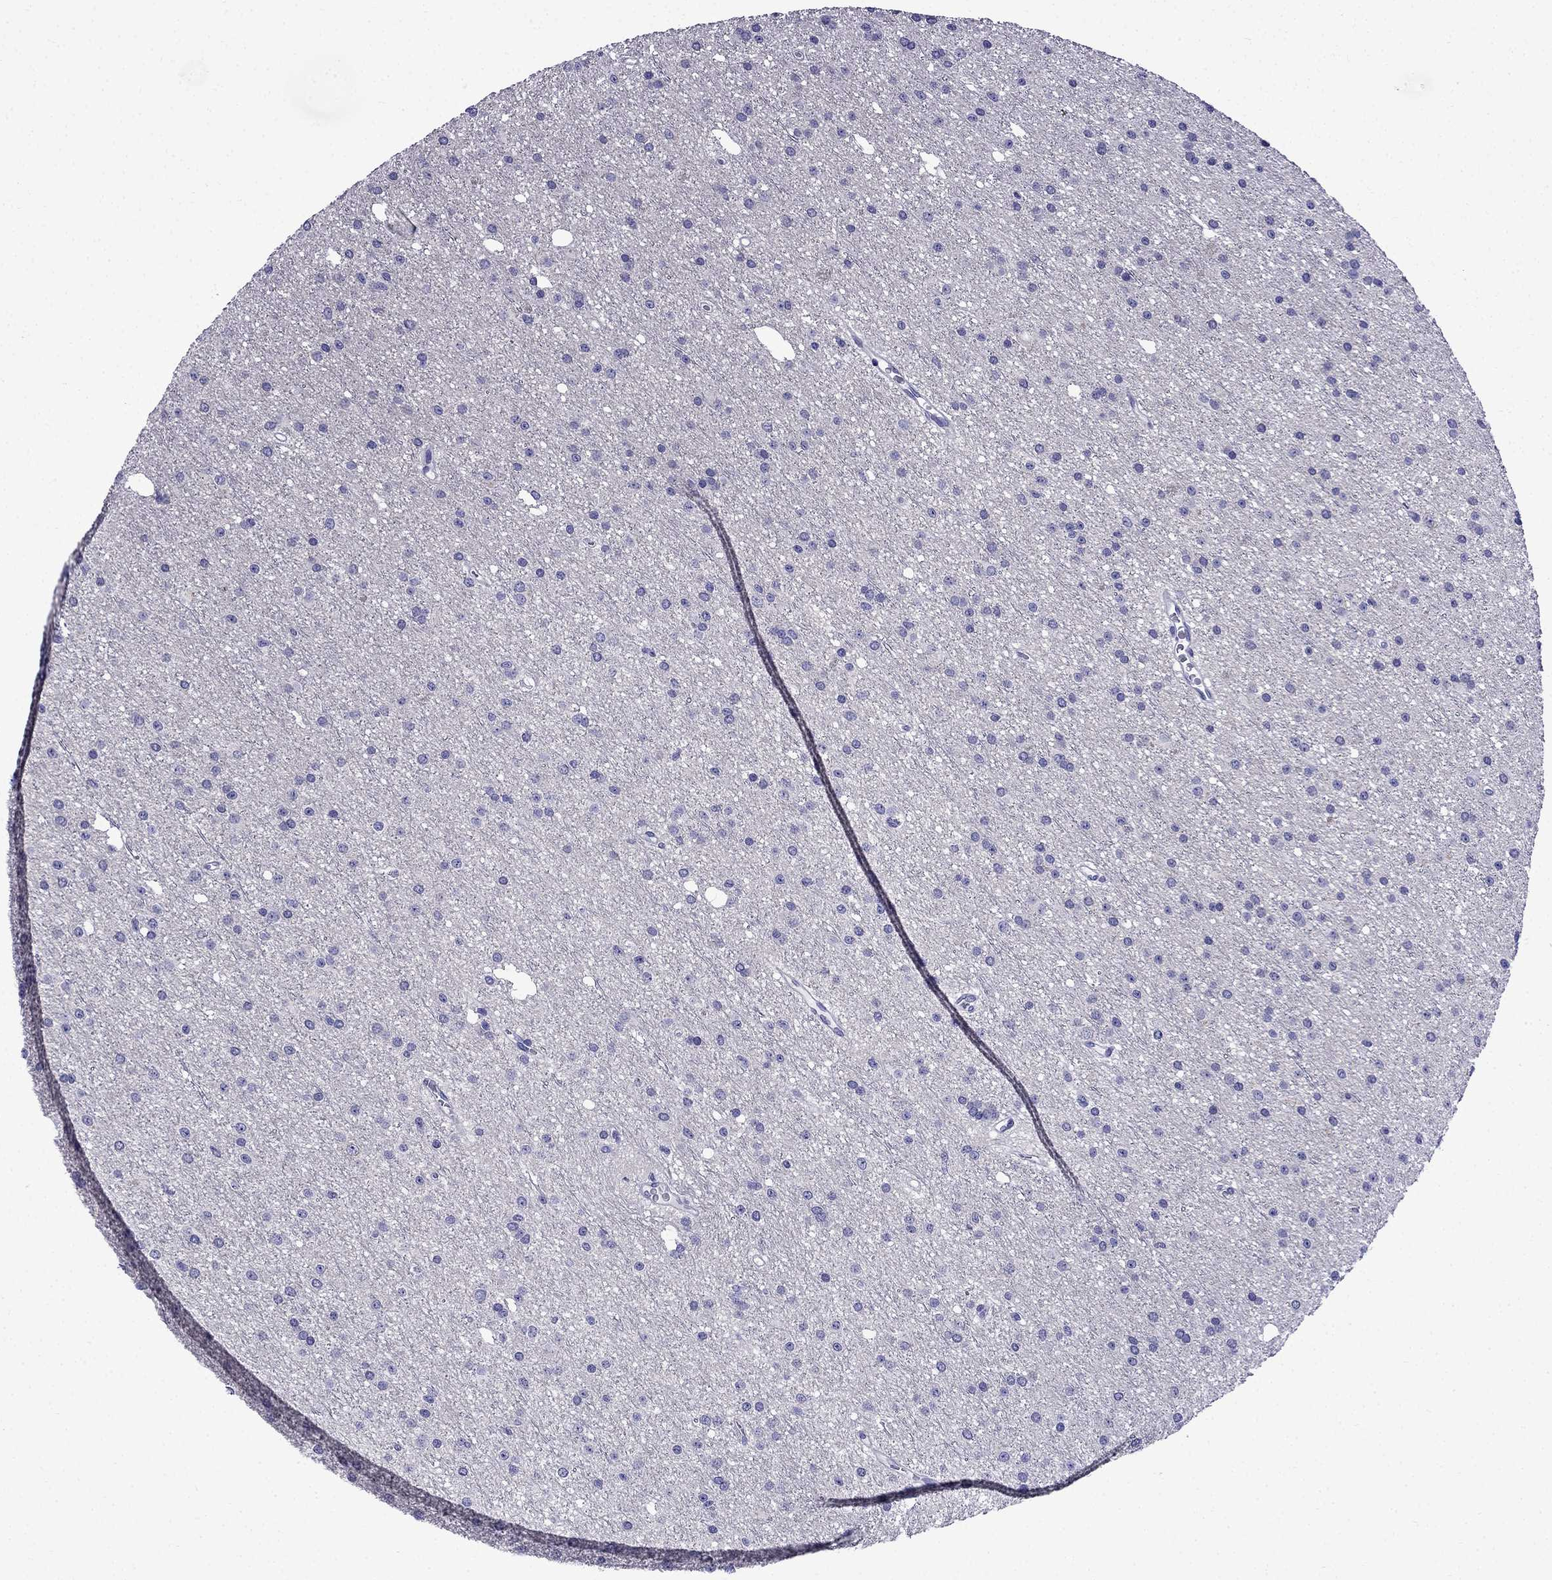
{"staining": {"intensity": "negative", "quantity": "none", "location": "none"}, "tissue": "glioma", "cell_type": "Tumor cells", "image_type": "cancer", "snomed": [{"axis": "morphology", "description": "Glioma, malignant, Low grade"}, {"axis": "topography", "description": "Brain"}], "caption": "Tumor cells show no significant protein expression in glioma.", "gene": "ERC2", "patient": {"sex": "male", "age": 27}}